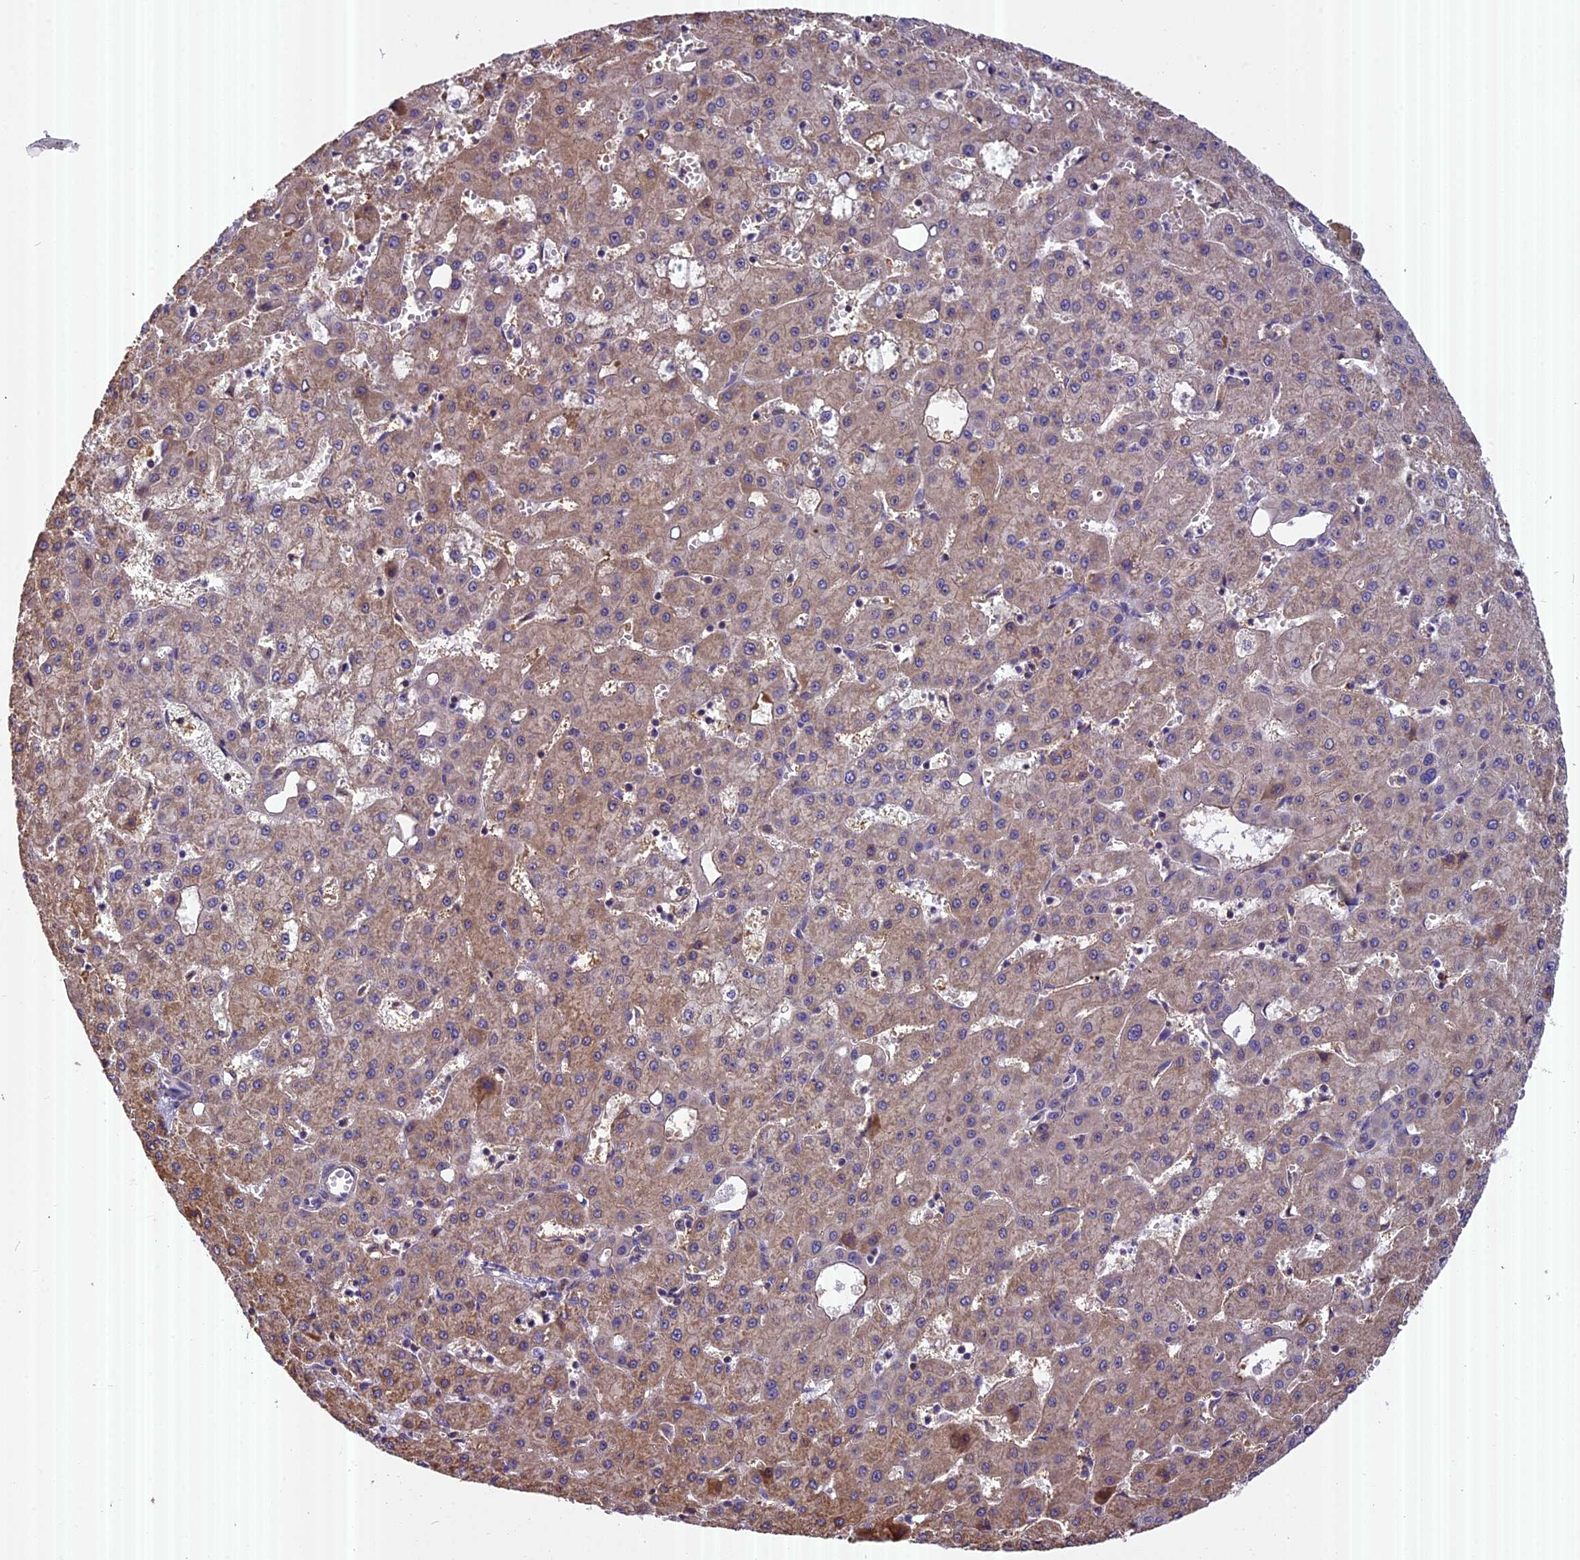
{"staining": {"intensity": "moderate", "quantity": "25%-75%", "location": "cytoplasmic/membranous"}, "tissue": "liver cancer", "cell_type": "Tumor cells", "image_type": "cancer", "snomed": [{"axis": "morphology", "description": "Carcinoma, Hepatocellular, NOS"}, {"axis": "topography", "description": "Liver"}], "caption": "Brown immunohistochemical staining in human liver cancer (hepatocellular carcinoma) displays moderate cytoplasmic/membranous expression in about 25%-75% of tumor cells.", "gene": "FAM98C", "patient": {"sex": "male", "age": 47}}